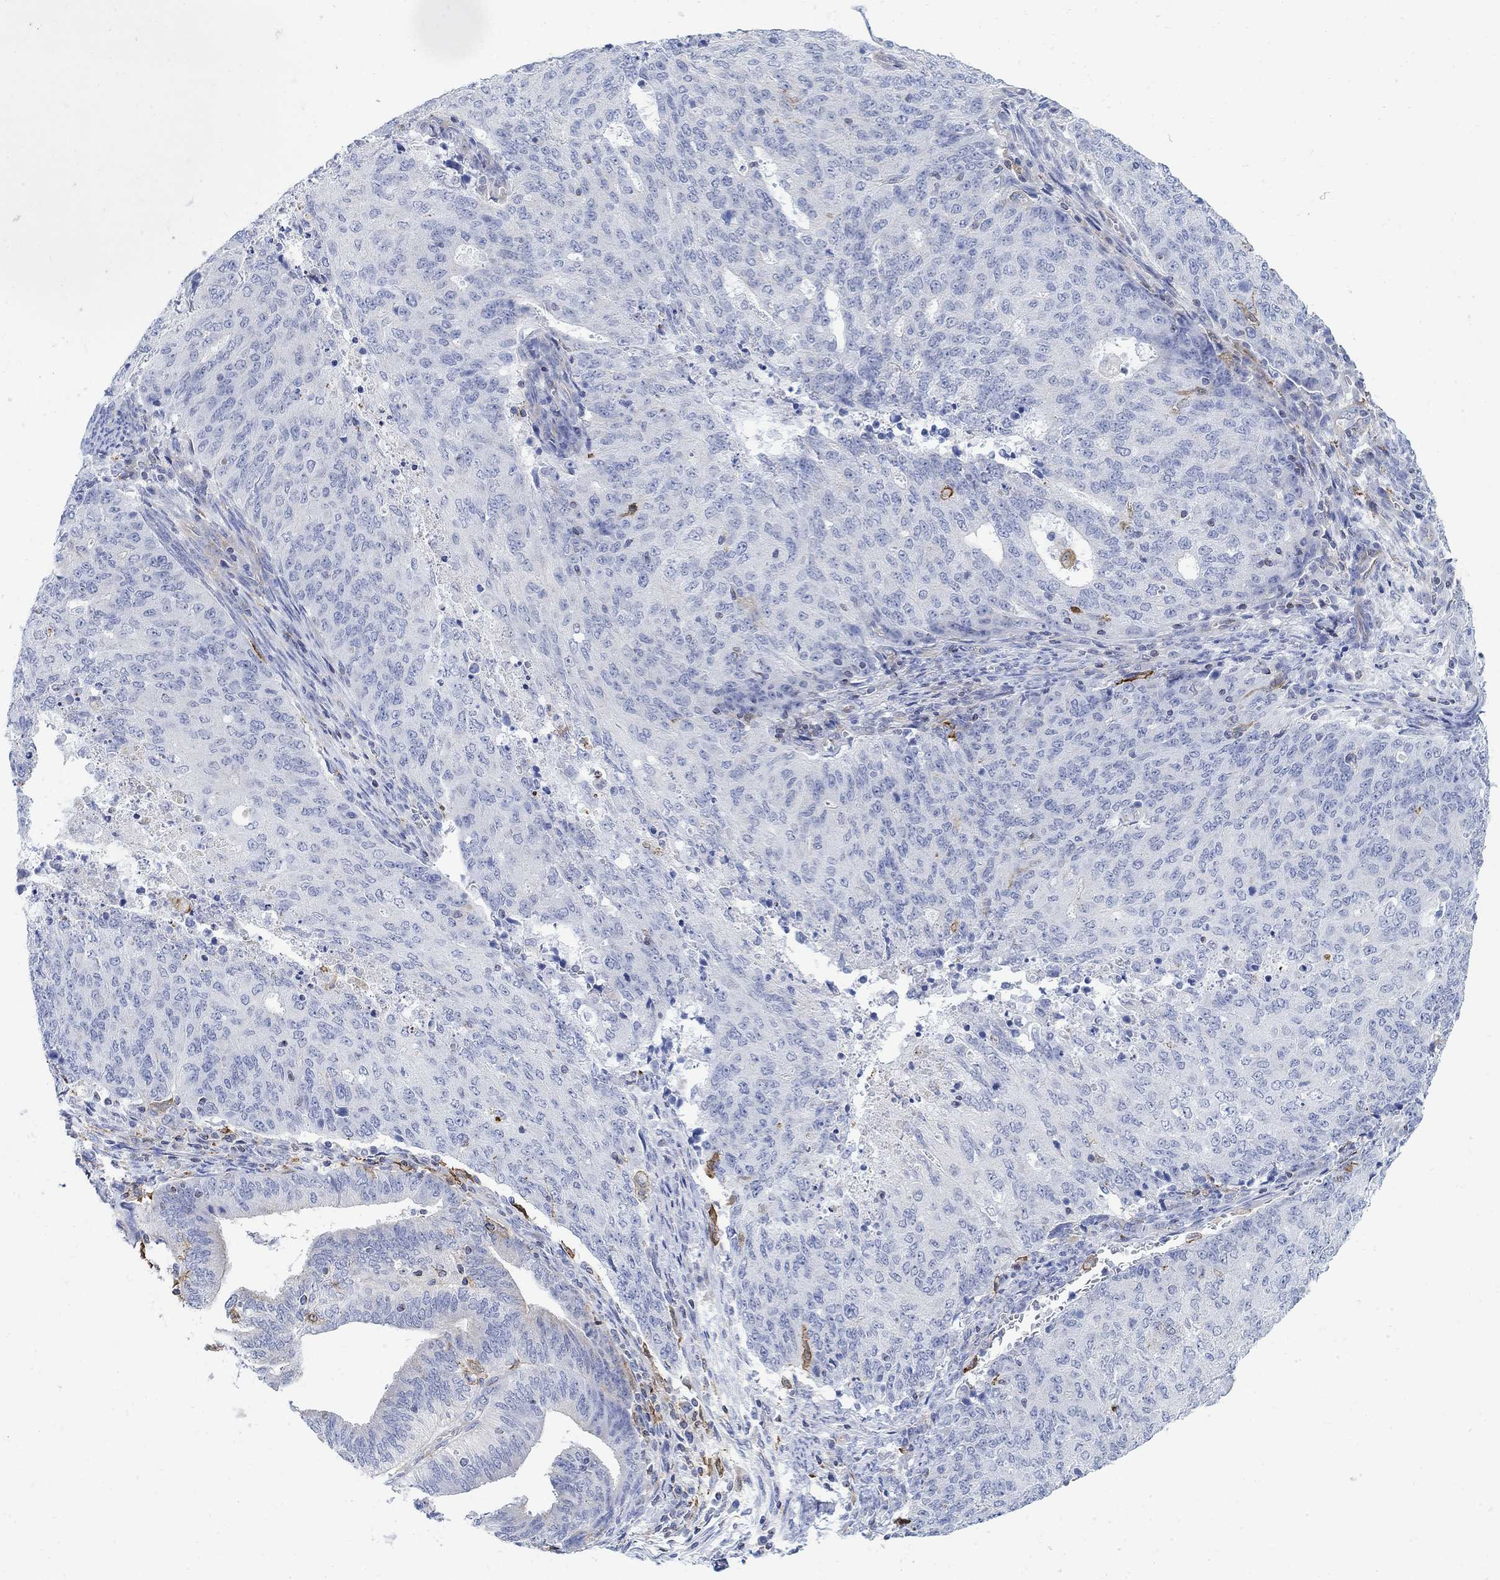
{"staining": {"intensity": "negative", "quantity": "none", "location": "none"}, "tissue": "endometrial cancer", "cell_type": "Tumor cells", "image_type": "cancer", "snomed": [{"axis": "morphology", "description": "Adenocarcinoma, NOS"}, {"axis": "topography", "description": "Endometrium"}], "caption": "Immunohistochemistry image of neoplastic tissue: human endometrial adenocarcinoma stained with DAB (3,3'-diaminobenzidine) exhibits no significant protein expression in tumor cells.", "gene": "PHF21B", "patient": {"sex": "female", "age": 82}}